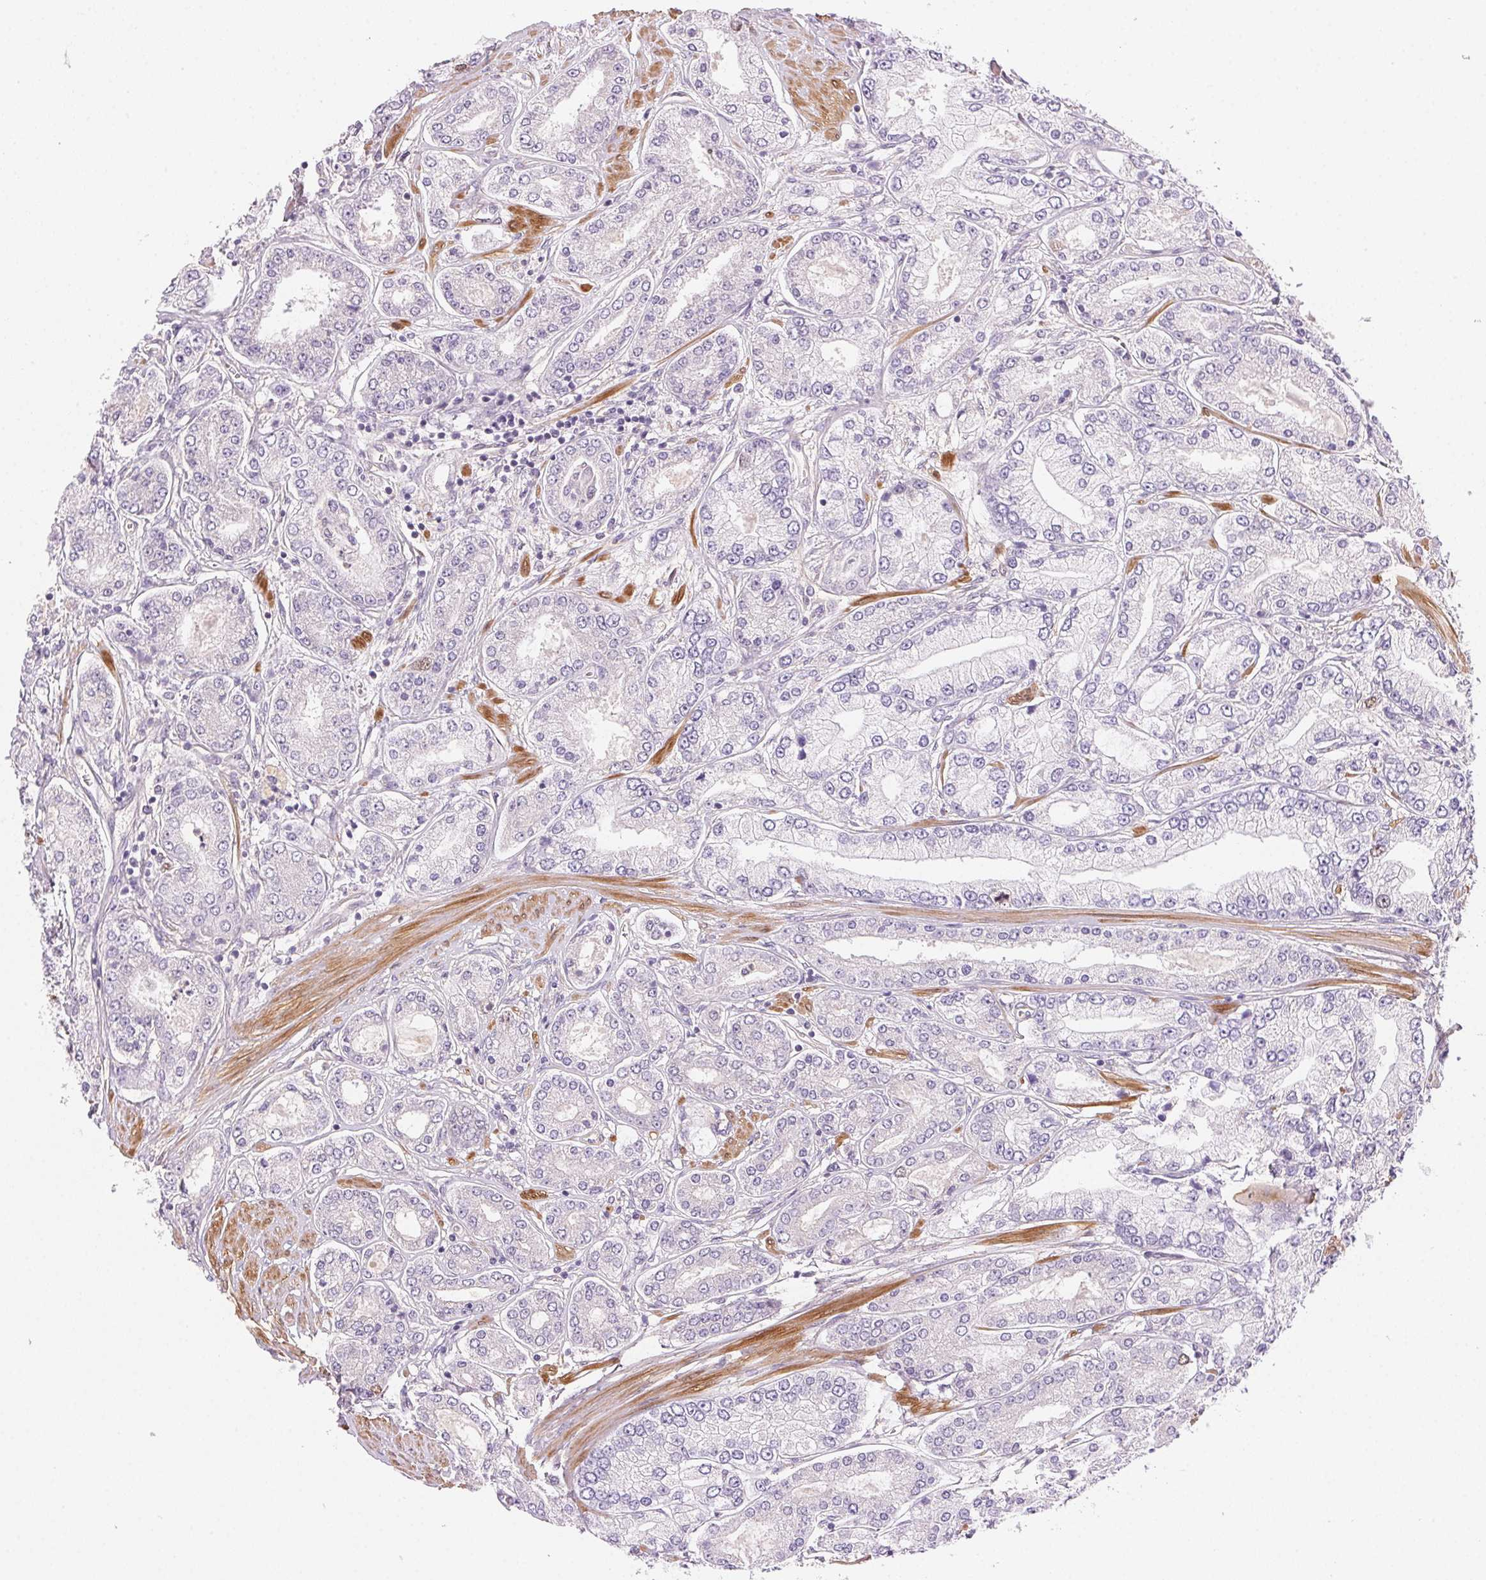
{"staining": {"intensity": "negative", "quantity": "none", "location": "none"}, "tissue": "prostate cancer", "cell_type": "Tumor cells", "image_type": "cancer", "snomed": [{"axis": "morphology", "description": "Adenocarcinoma, High grade"}, {"axis": "topography", "description": "Prostate"}], "caption": "Immunohistochemistry micrograph of human prostate cancer (high-grade adenocarcinoma) stained for a protein (brown), which demonstrates no staining in tumor cells.", "gene": "SMTN", "patient": {"sex": "male", "age": 66}}